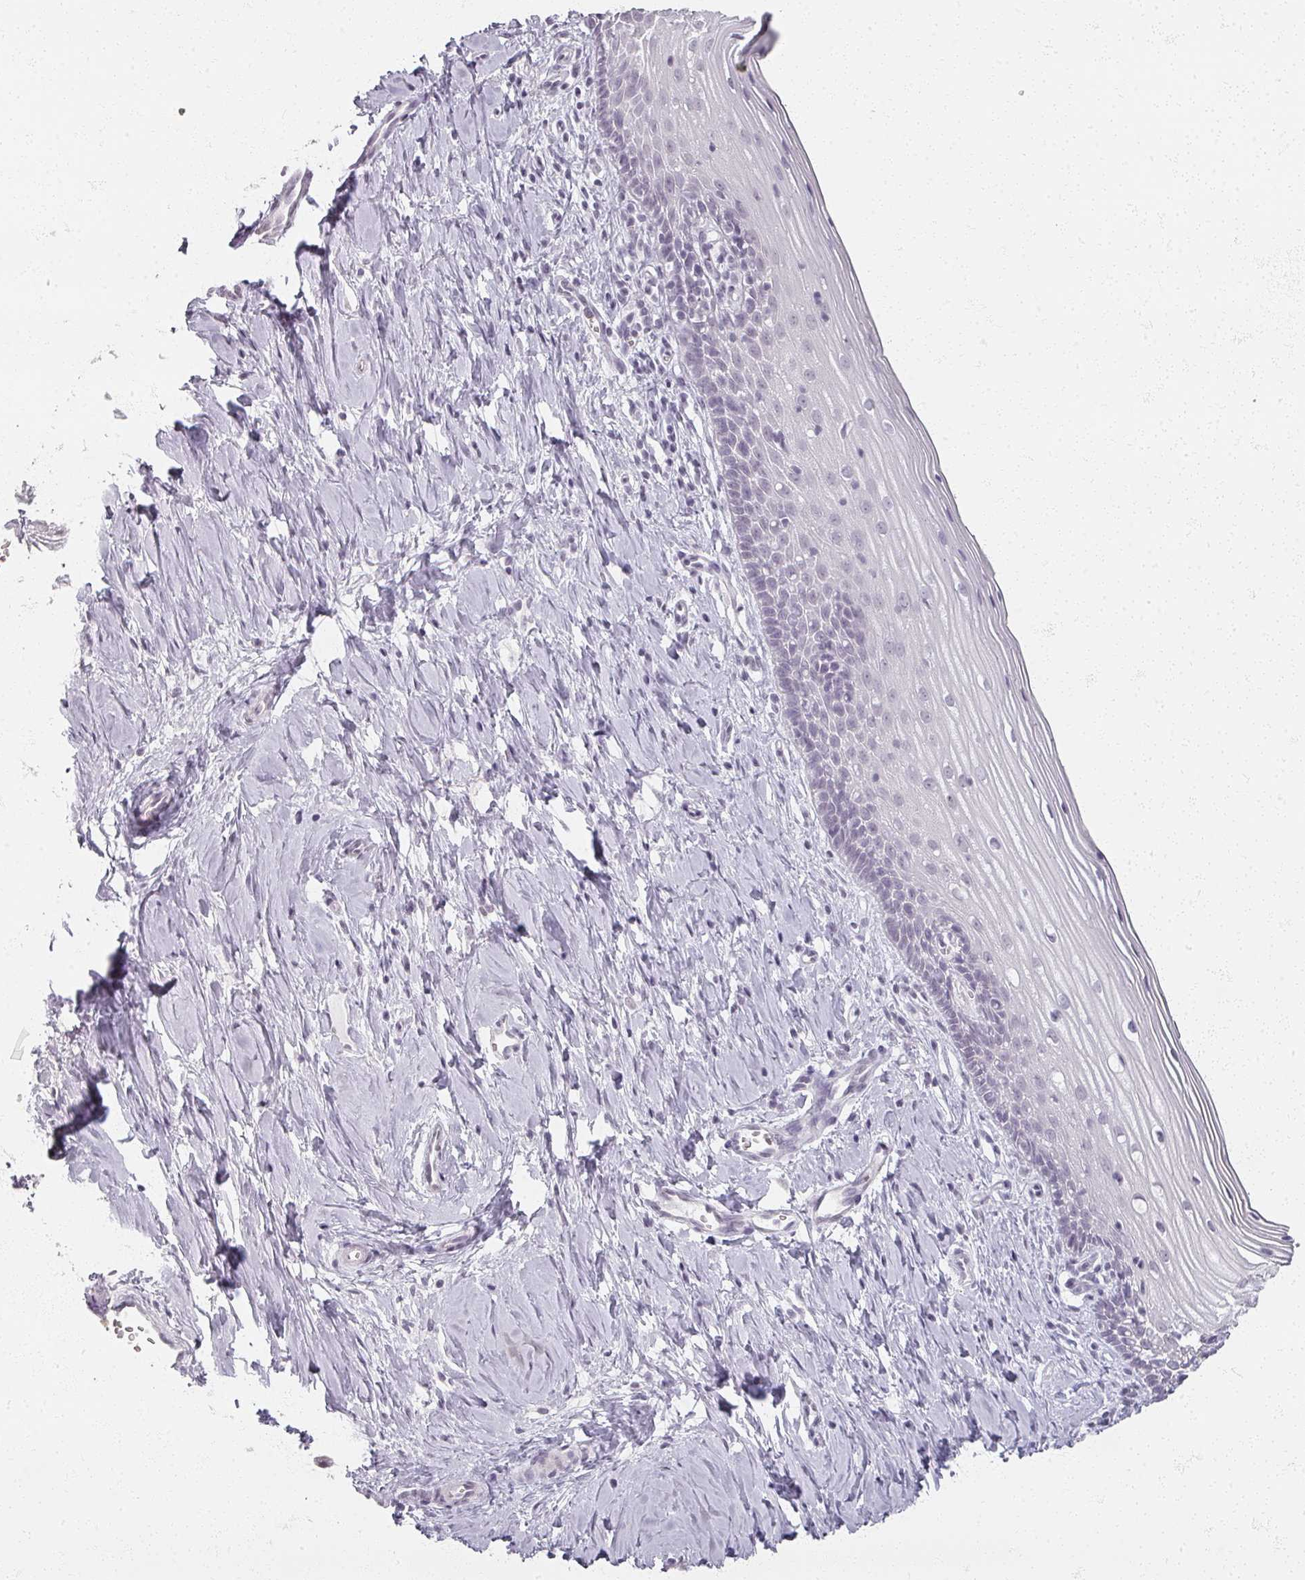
{"staining": {"intensity": "negative", "quantity": "none", "location": "none"}, "tissue": "cervix", "cell_type": "Glandular cells", "image_type": "normal", "snomed": [{"axis": "morphology", "description": "Normal tissue, NOS"}, {"axis": "topography", "description": "Cervix"}], "caption": "This image is of normal cervix stained with IHC to label a protein in brown with the nuclei are counter-stained blue. There is no expression in glandular cells. (DAB immunohistochemistry (IHC) with hematoxylin counter stain).", "gene": "RFPL2", "patient": {"sex": "female", "age": 44}}